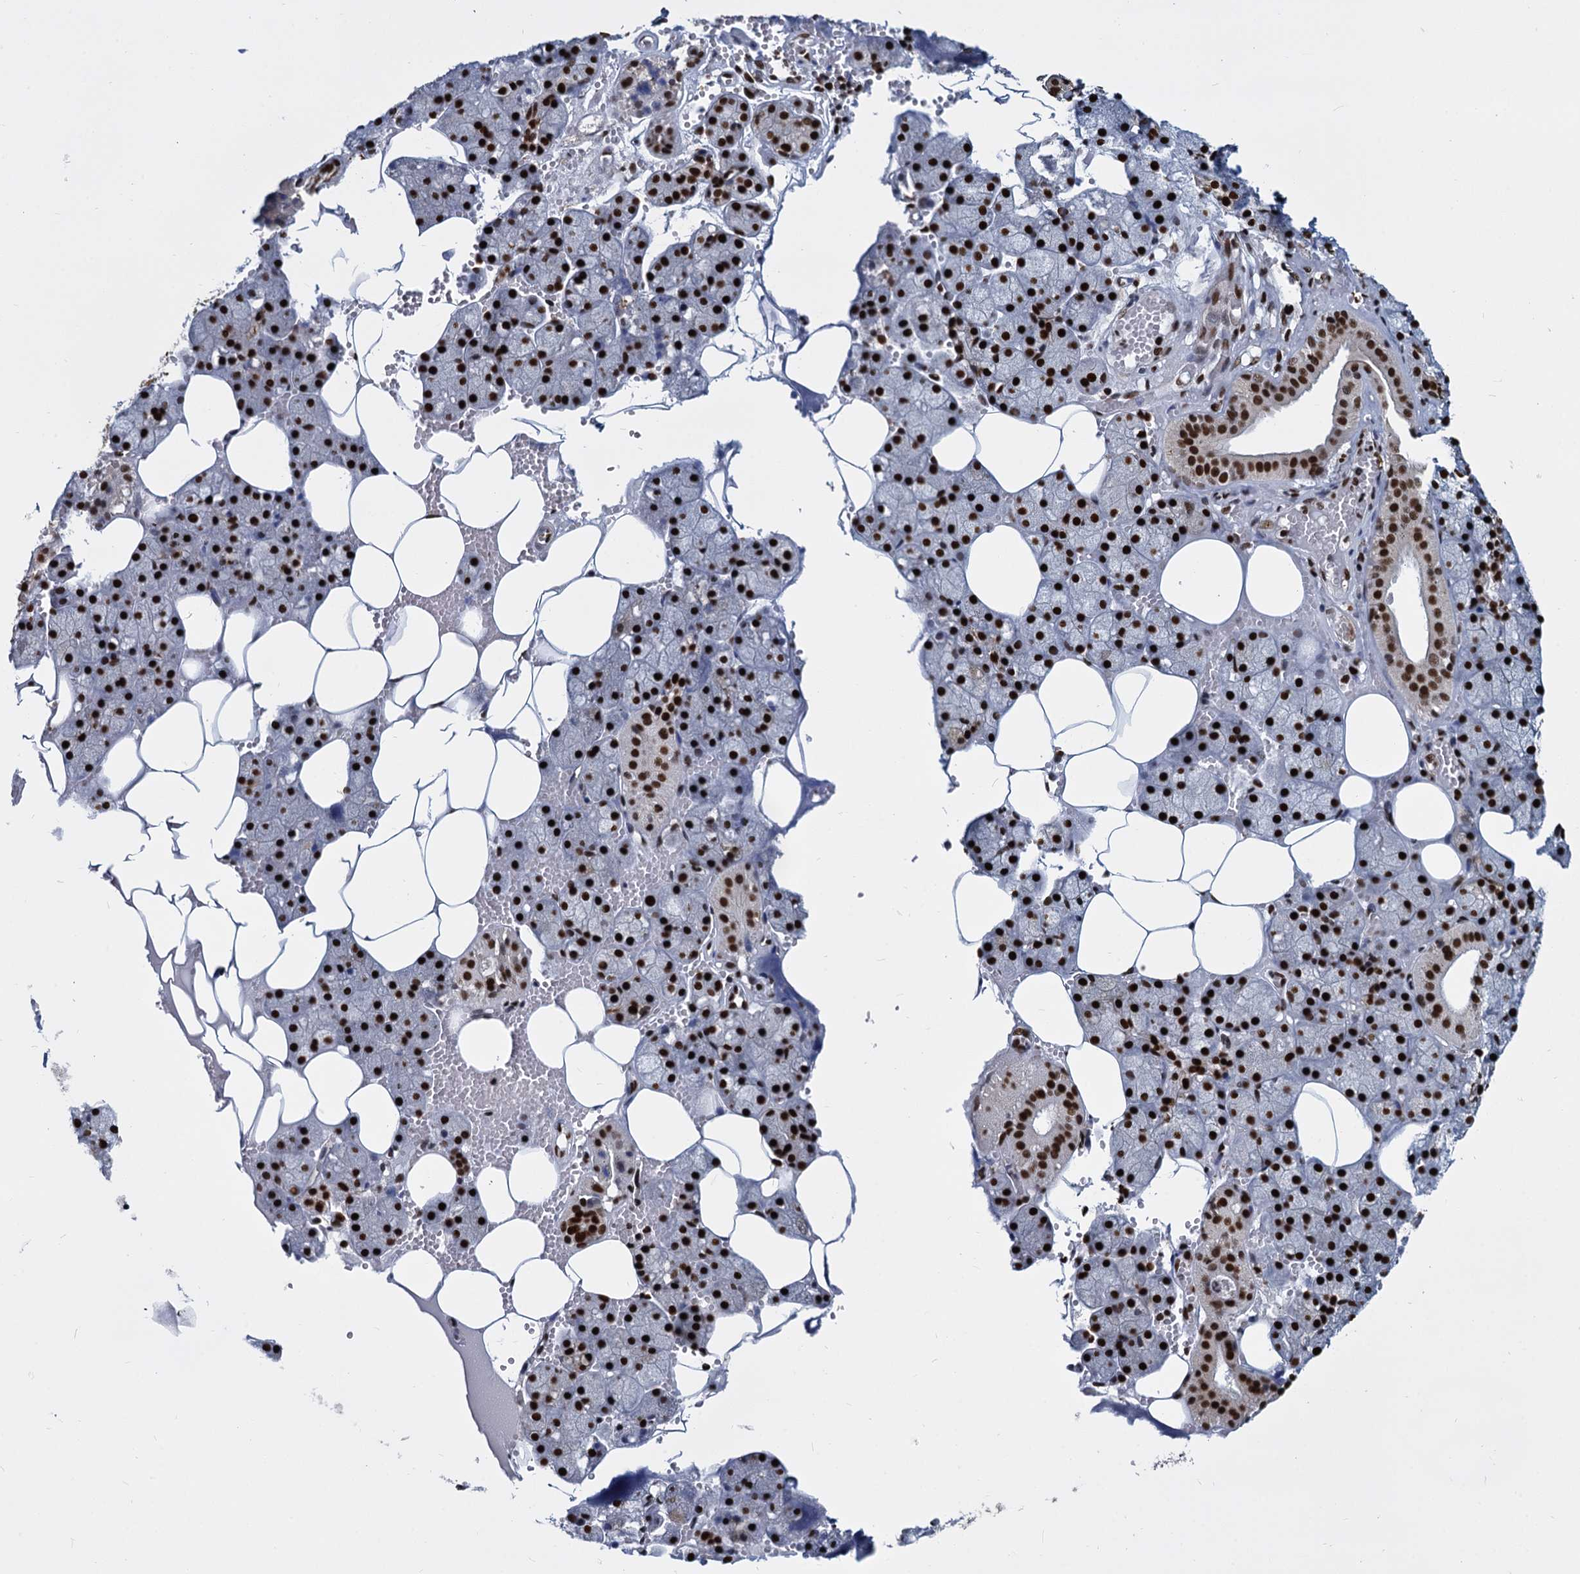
{"staining": {"intensity": "strong", "quantity": ">75%", "location": "nuclear"}, "tissue": "salivary gland", "cell_type": "Glandular cells", "image_type": "normal", "snomed": [{"axis": "morphology", "description": "Normal tissue, NOS"}, {"axis": "topography", "description": "Salivary gland"}], "caption": "About >75% of glandular cells in benign salivary gland demonstrate strong nuclear protein expression as visualized by brown immunohistochemical staining.", "gene": "DCPS", "patient": {"sex": "male", "age": 62}}